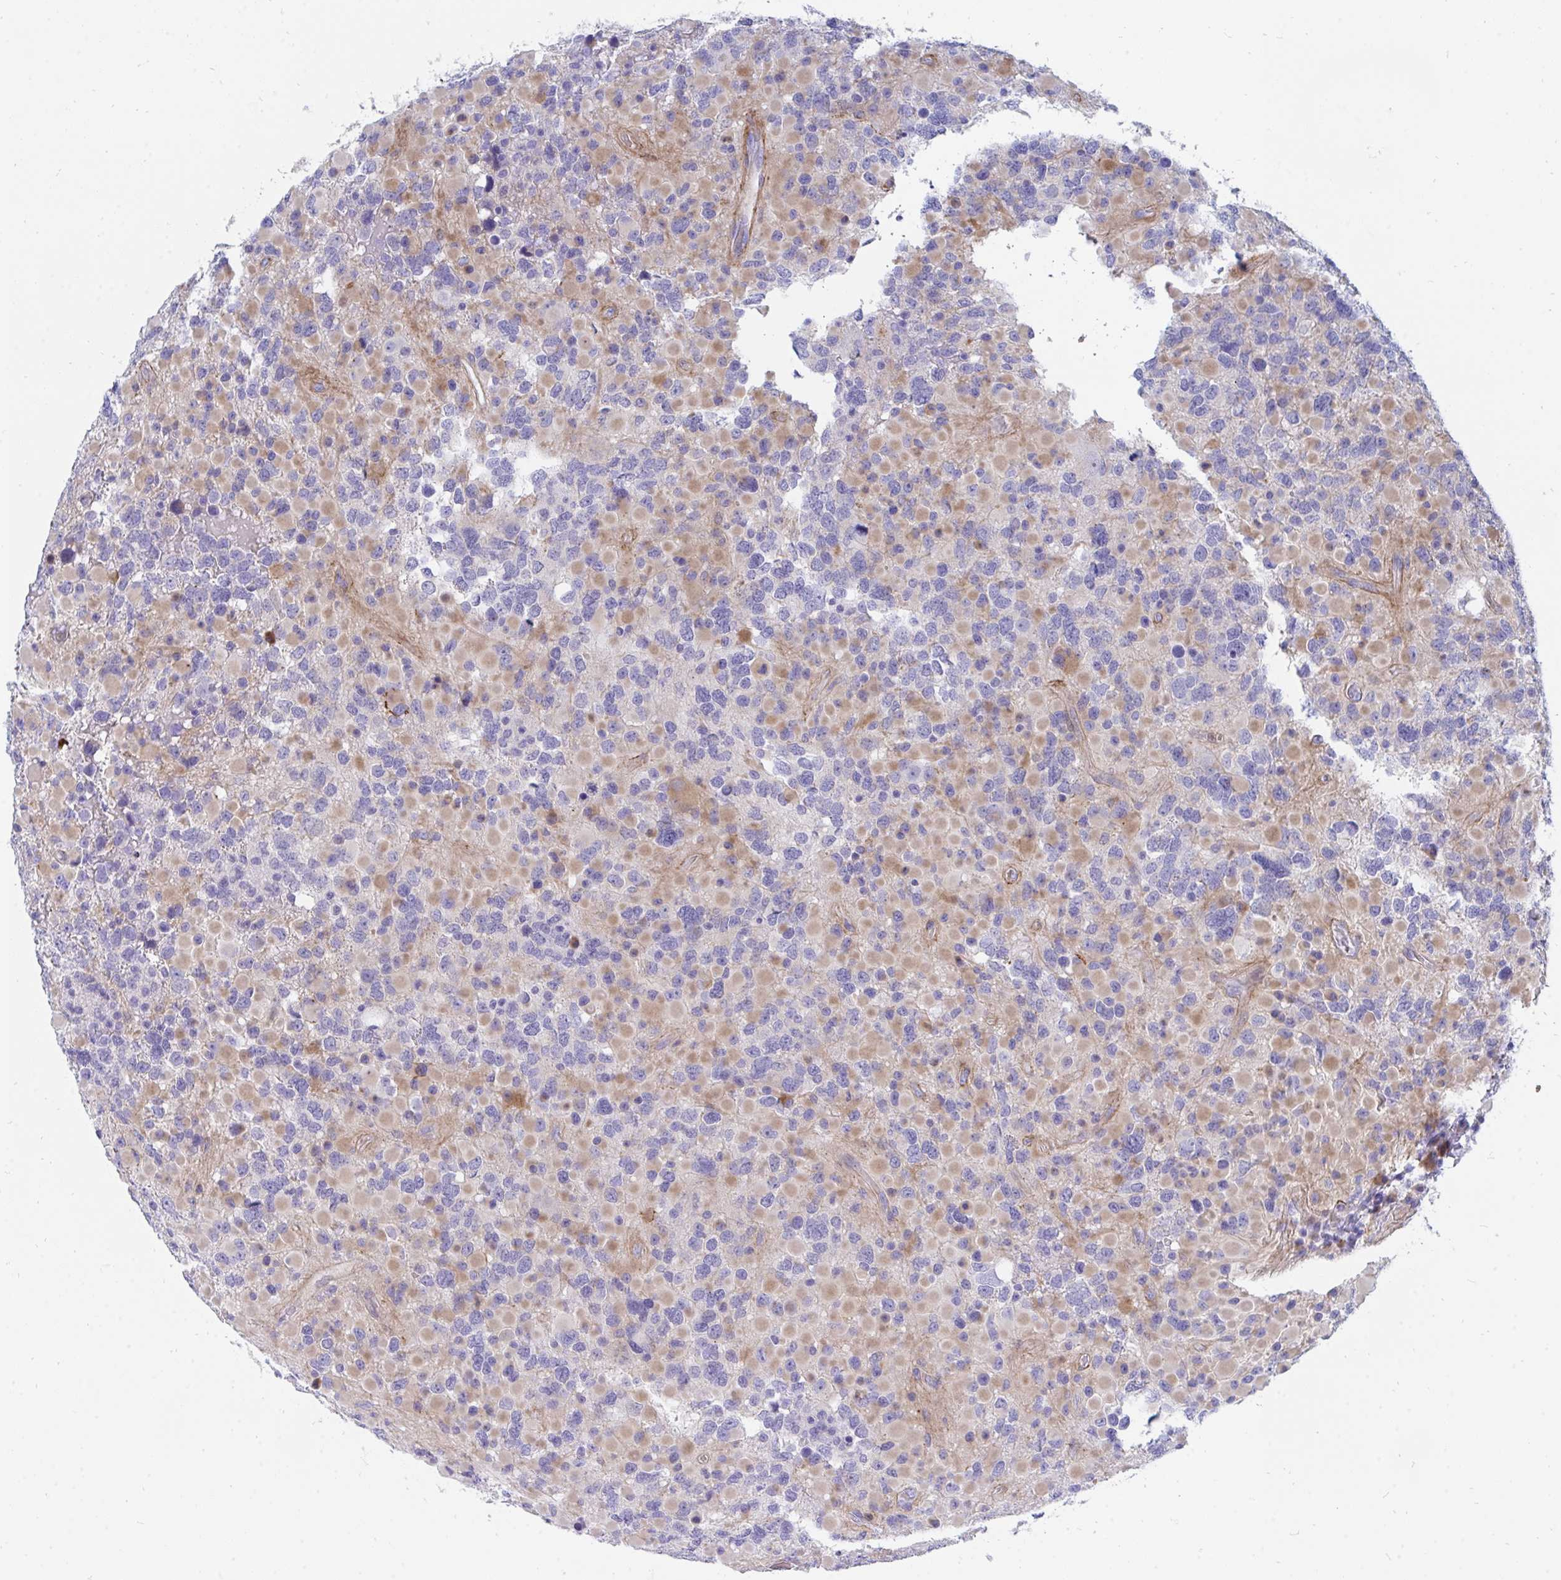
{"staining": {"intensity": "moderate", "quantity": "<25%", "location": "cytoplasmic/membranous"}, "tissue": "glioma", "cell_type": "Tumor cells", "image_type": "cancer", "snomed": [{"axis": "morphology", "description": "Glioma, malignant, High grade"}, {"axis": "topography", "description": "Brain"}], "caption": "This photomicrograph displays IHC staining of high-grade glioma (malignant), with low moderate cytoplasmic/membranous positivity in approximately <25% of tumor cells.", "gene": "MROH2B", "patient": {"sex": "female", "age": 40}}